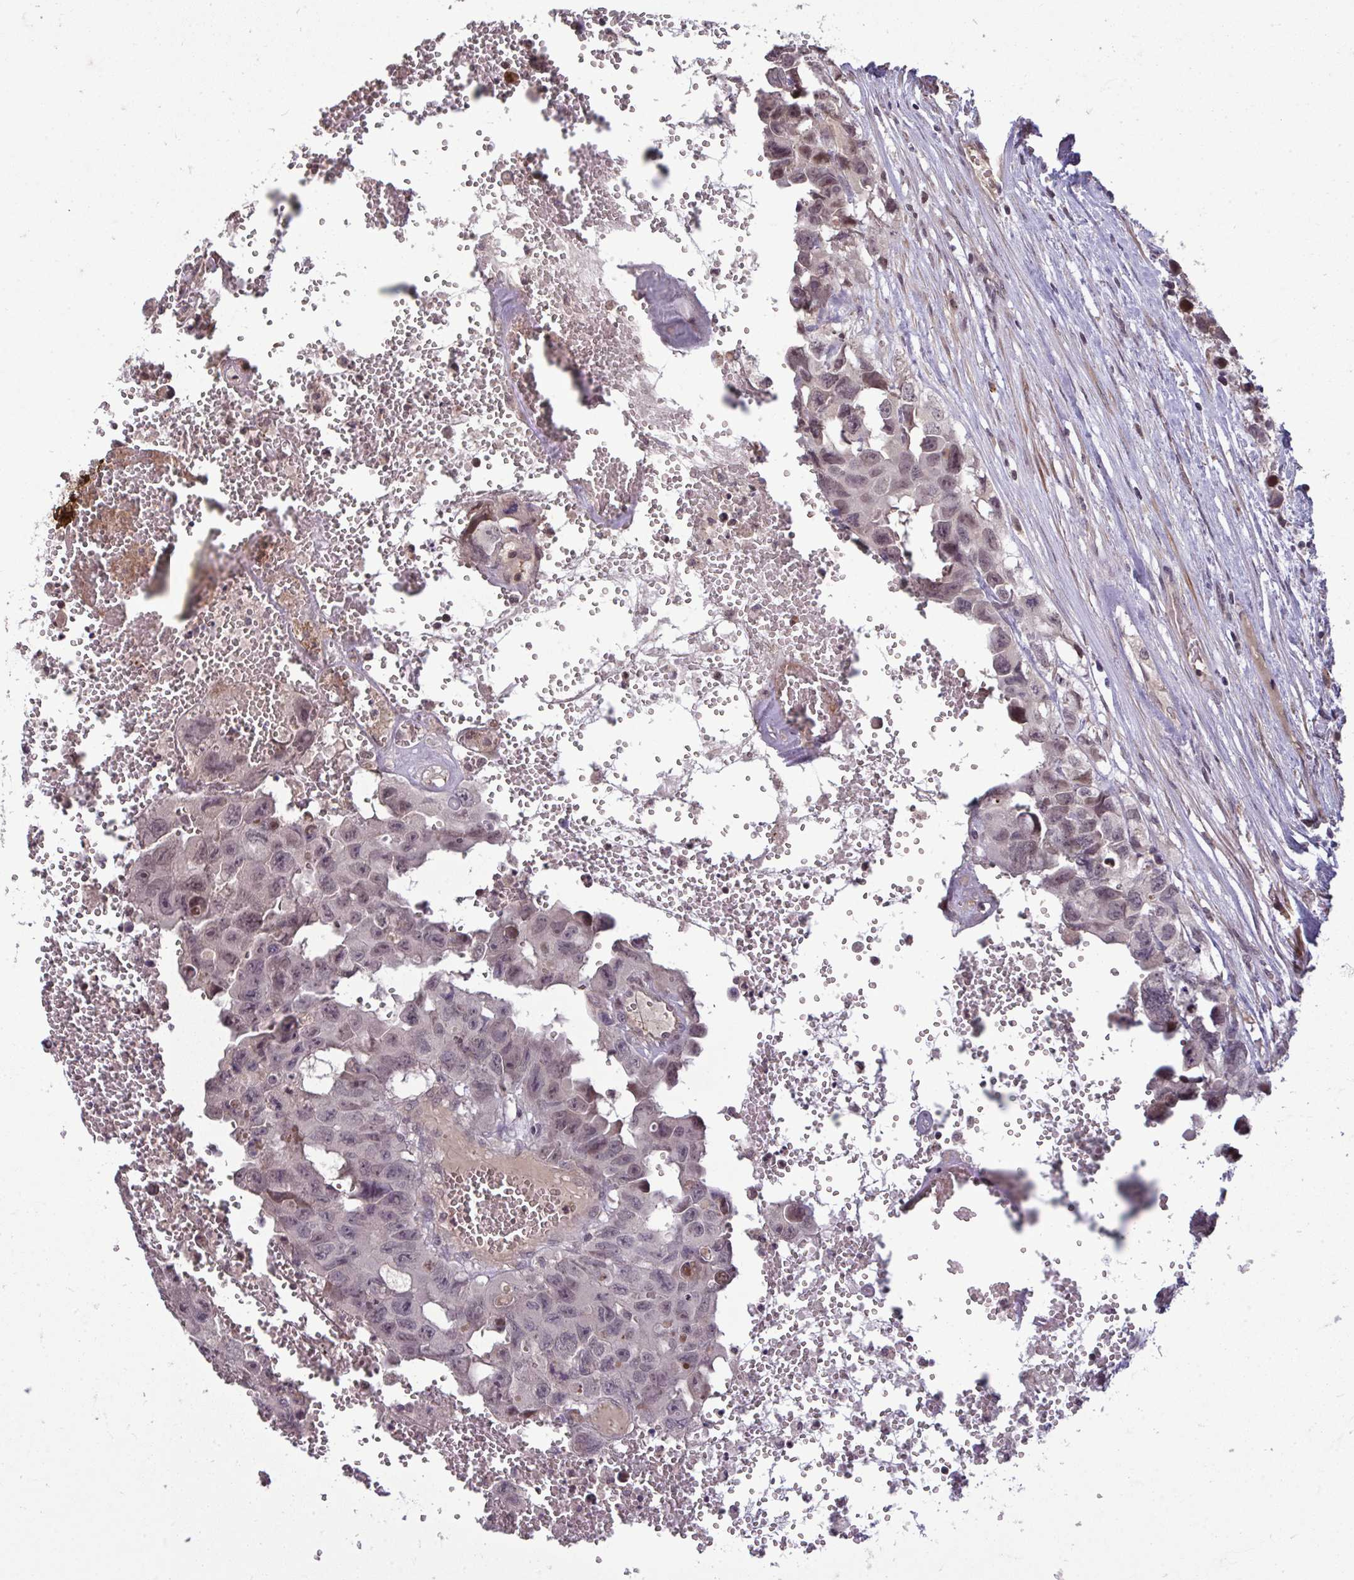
{"staining": {"intensity": "moderate", "quantity": "<25%", "location": "nuclear"}, "tissue": "testis cancer", "cell_type": "Tumor cells", "image_type": "cancer", "snomed": [{"axis": "morphology", "description": "Seminoma, NOS"}, {"axis": "topography", "description": "Testis"}], "caption": "Immunohistochemistry (IHC) of human testis seminoma shows low levels of moderate nuclear staining in approximately <25% of tumor cells.", "gene": "ZSCAN9", "patient": {"sex": "male", "age": 26}}